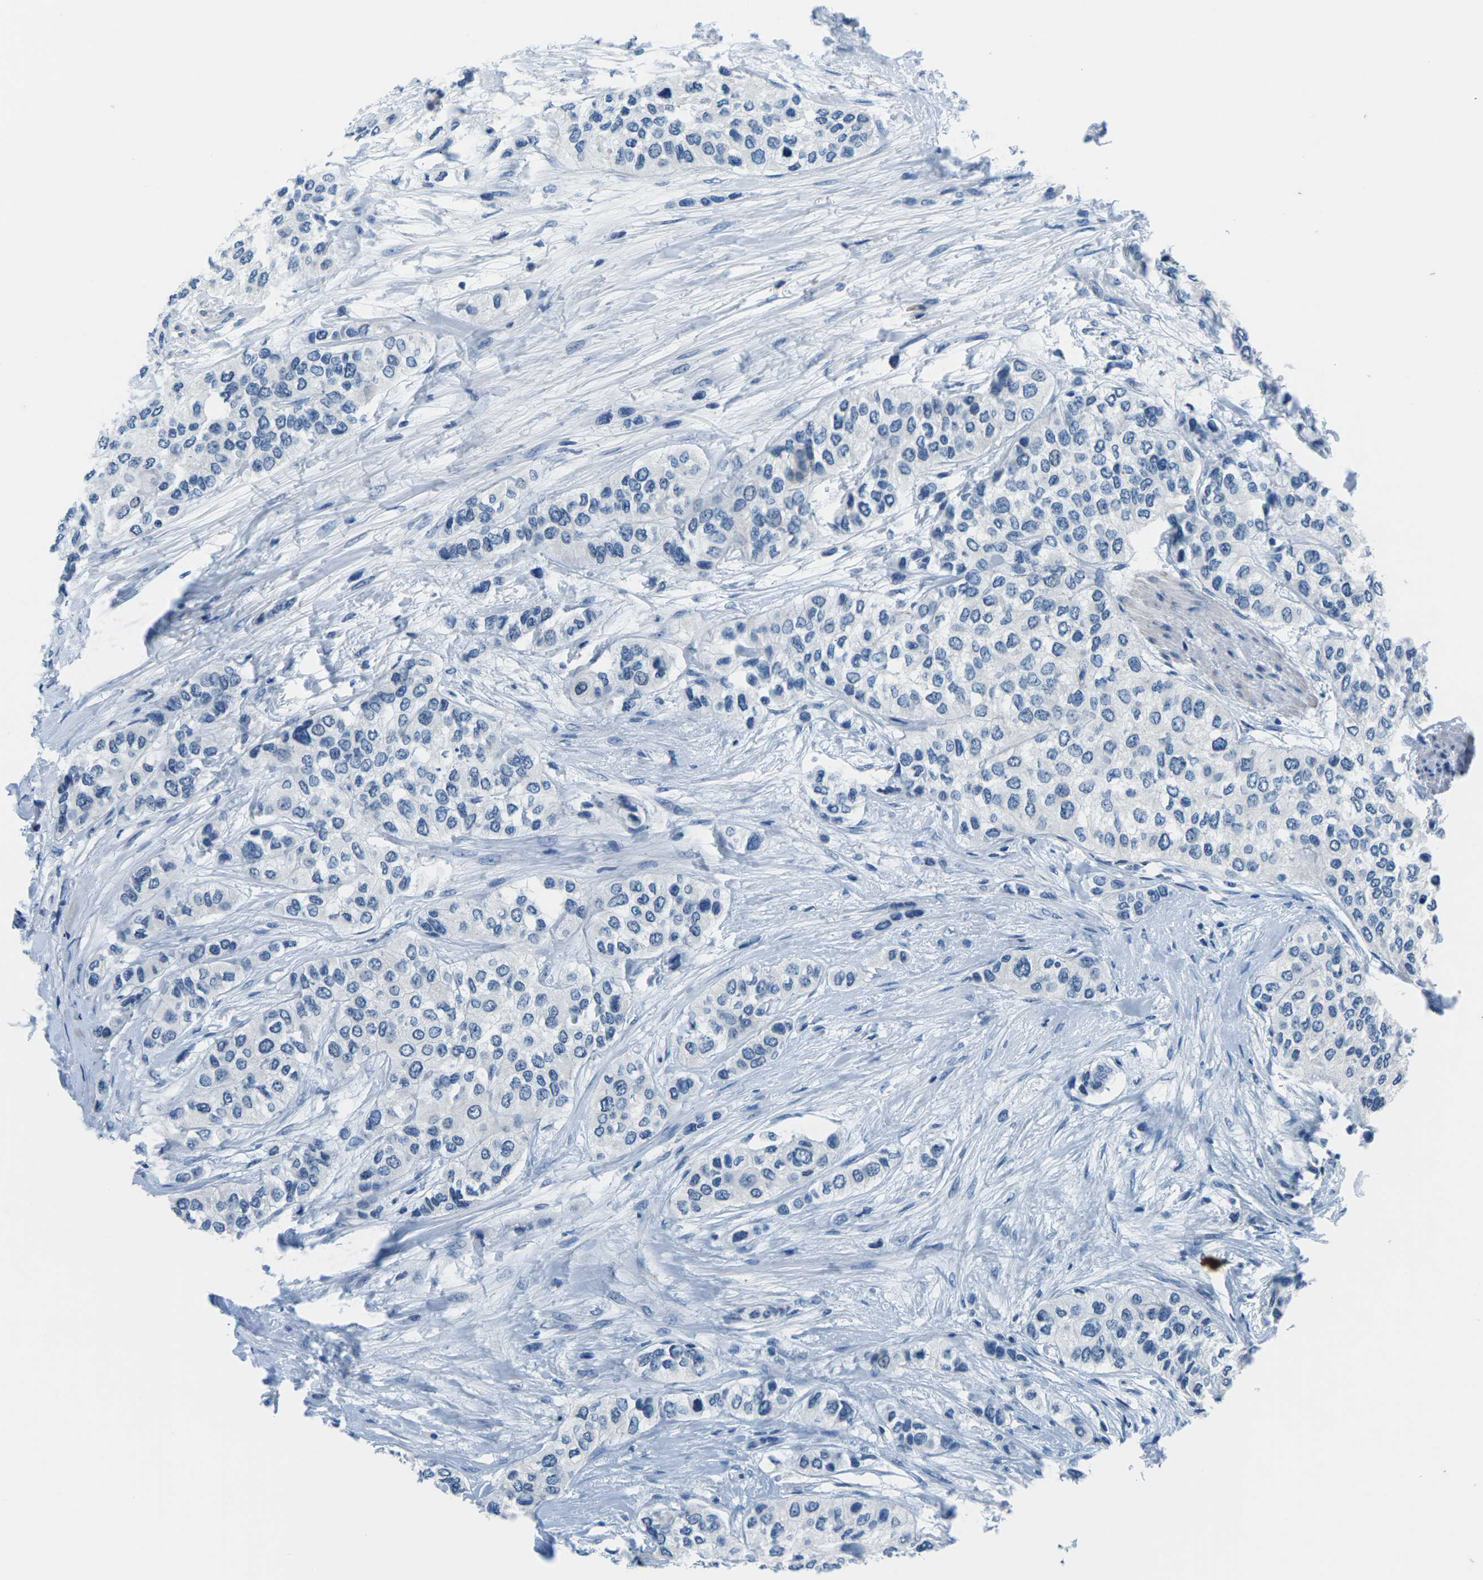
{"staining": {"intensity": "negative", "quantity": "none", "location": "none"}, "tissue": "urothelial cancer", "cell_type": "Tumor cells", "image_type": "cancer", "snomed": [{"axis": "morphology", "description": "Urothelial carcinoma, High grade"}, {"axis": "topography", "description": "Urinary bladder"}], "caption": "High power microscopy photomicrograph of an immunohistochemistry (IHC) histopathology image of urothelial cancer, revealing no significant expression in tumor cells.", "gene": "UMOD", "patient": {"sex": "female", "age": 56}}